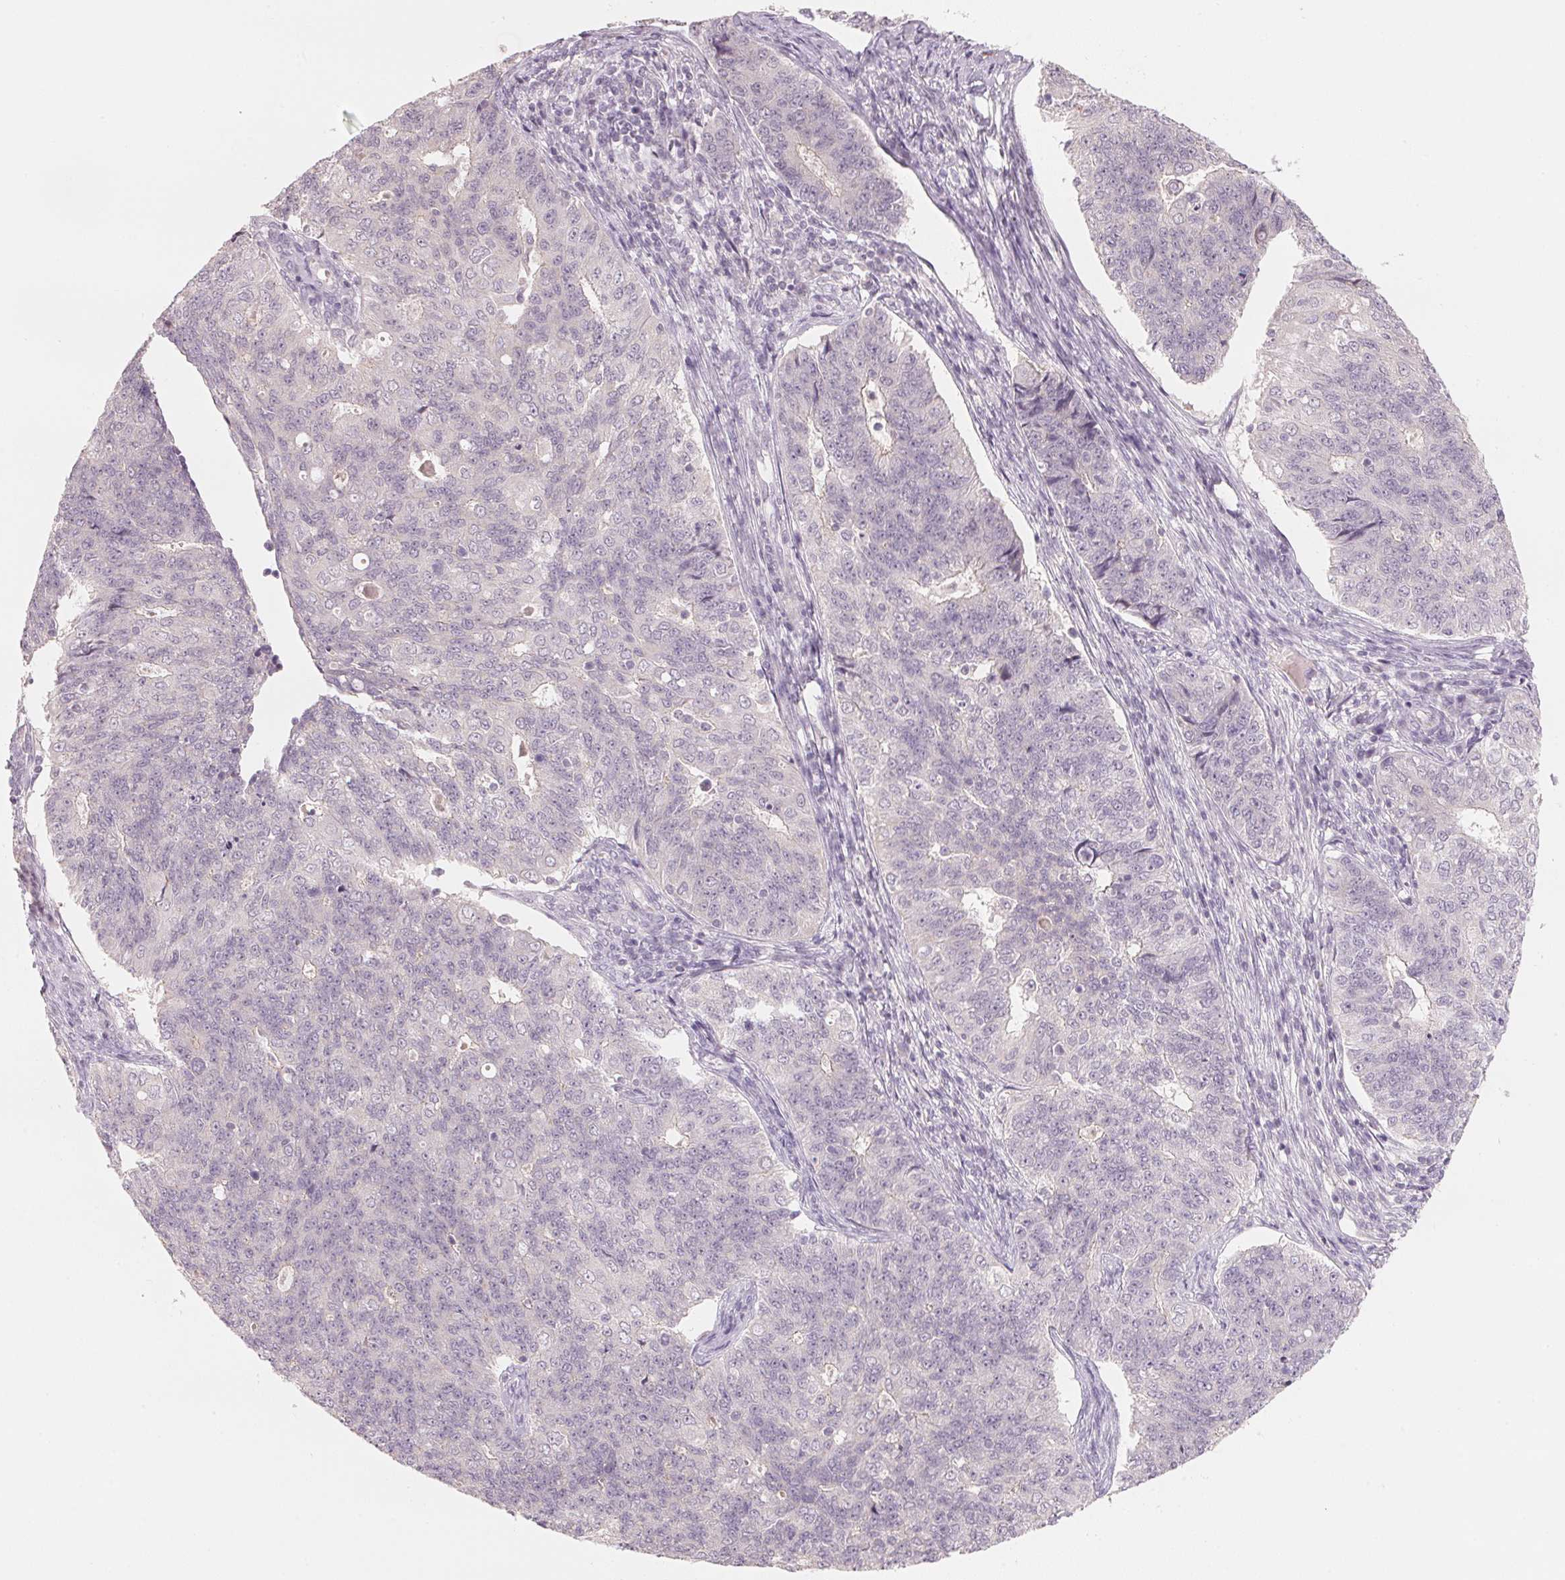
{"staining": {"intensity": "negative", "quantity": "none", "location": "none"}, "tissue": "endometrial cancer", "cell_type": "Tumor cells", "image_type": "cancer", "snomed": [{"axis": "morphology", "description": "Adenocarcinoma, NOS"}, {"axis": "topography", "description": "Endometrium"}], "caption": "Tumor cells show no significant positivity in adenocarcinoma (endometrial). (DAB immunohistochemistry, high magnification).", "gene": "ANKRD31", "patient": {"sex": "female", "age": 43}}